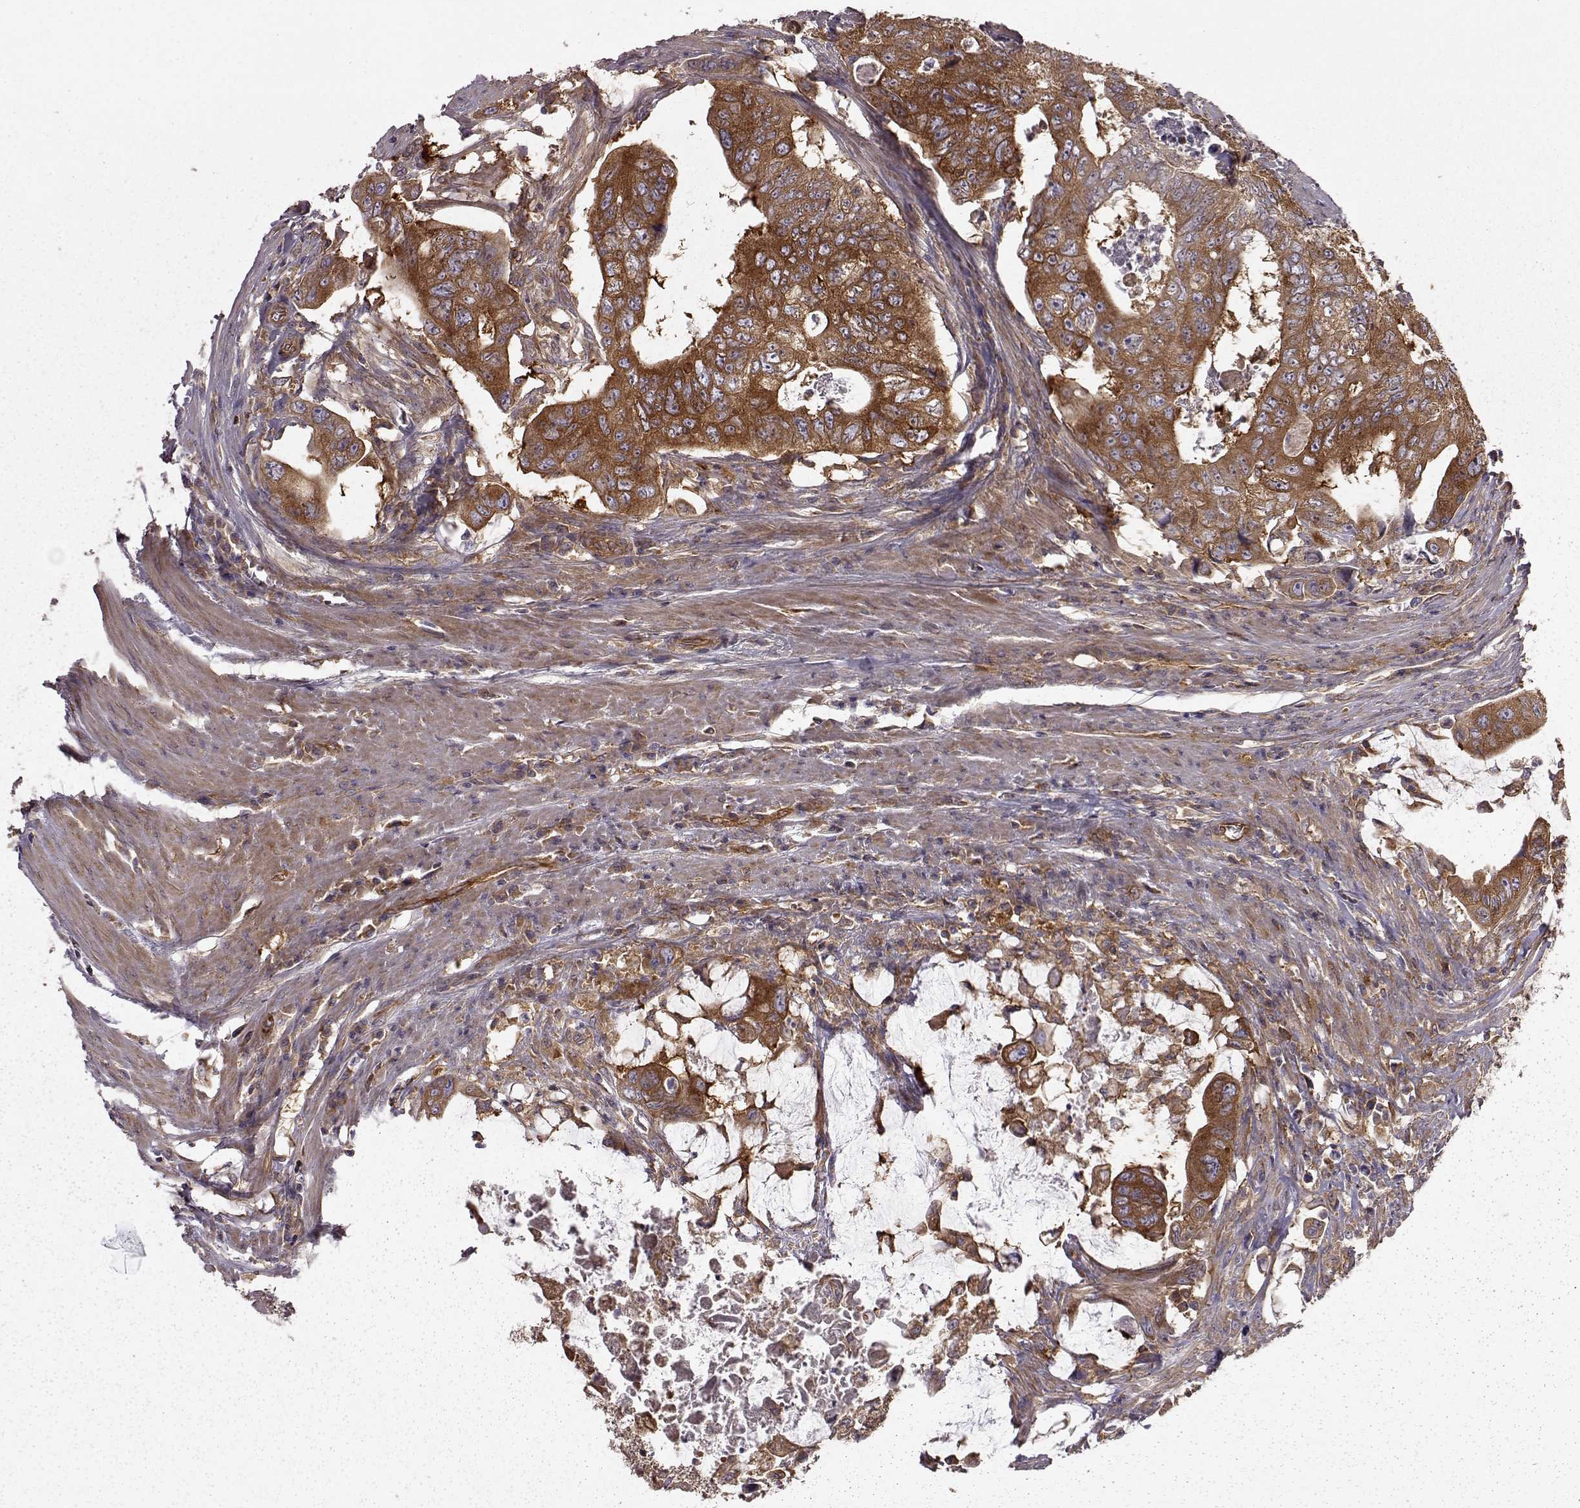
{"staining": {"intensity": "moderate", "quantity": ">75%", "location": "cytoplasmic/membranous"}, "tissue": "colorectal cancer", "cell_type": "Tumor cells", "image_type": "cancer", "snomed": [{"axis": "morphology", "description": "Adenocarcinoma, NOS"}, {"axis": "topography", "description": "Colon"}], "caption": "Immunohistochemical staining of human colorectal cancer (adenocarcinoma) shows moderate cytoplasmic/membranous protein expression in about >75% of tumor cells.", "gene": "RABGAP1", "patient": {"sex": "male", "age": 57}}